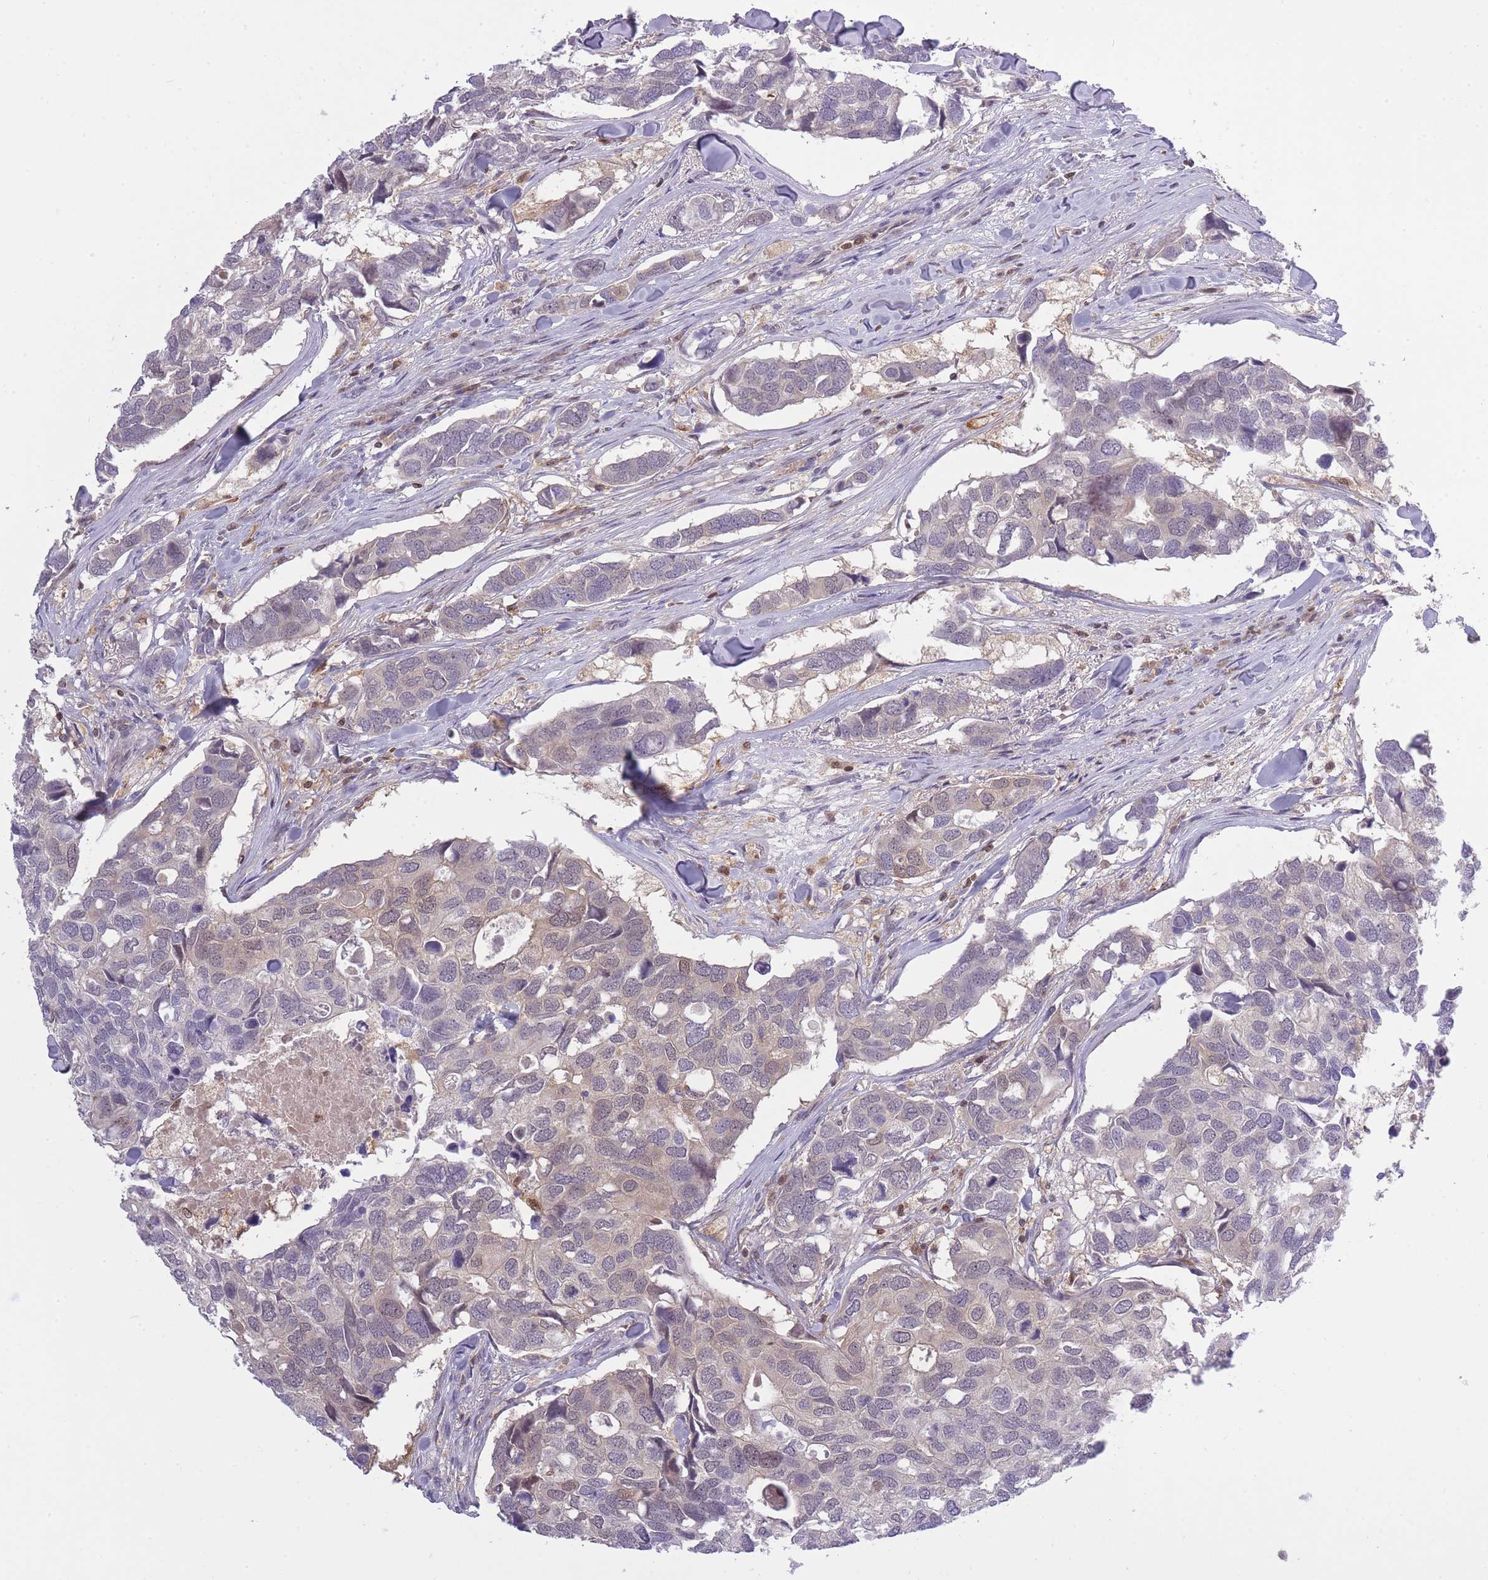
{"staining": {"intensity": "weak", "quantity": "<25%", "location": "cytoplasmic/membranous,nuclear"}, "tissue": "breast cancer", "cell_type": "Tumor cells", "image_type": "cancer", "snomed": [{"axis": "morphology", "description": "Duct carcinoma"}, {"axis": "topography", "description": "Breast"}], "caption": "High magnification brightfield microscopy of breast cancer stained with DAB (brown) and counterstained with hematoxylin (blue): tumor cells show no significant positivity.", "gene": "CXorf38", "patient": {"sex": "female", "age": 83}}